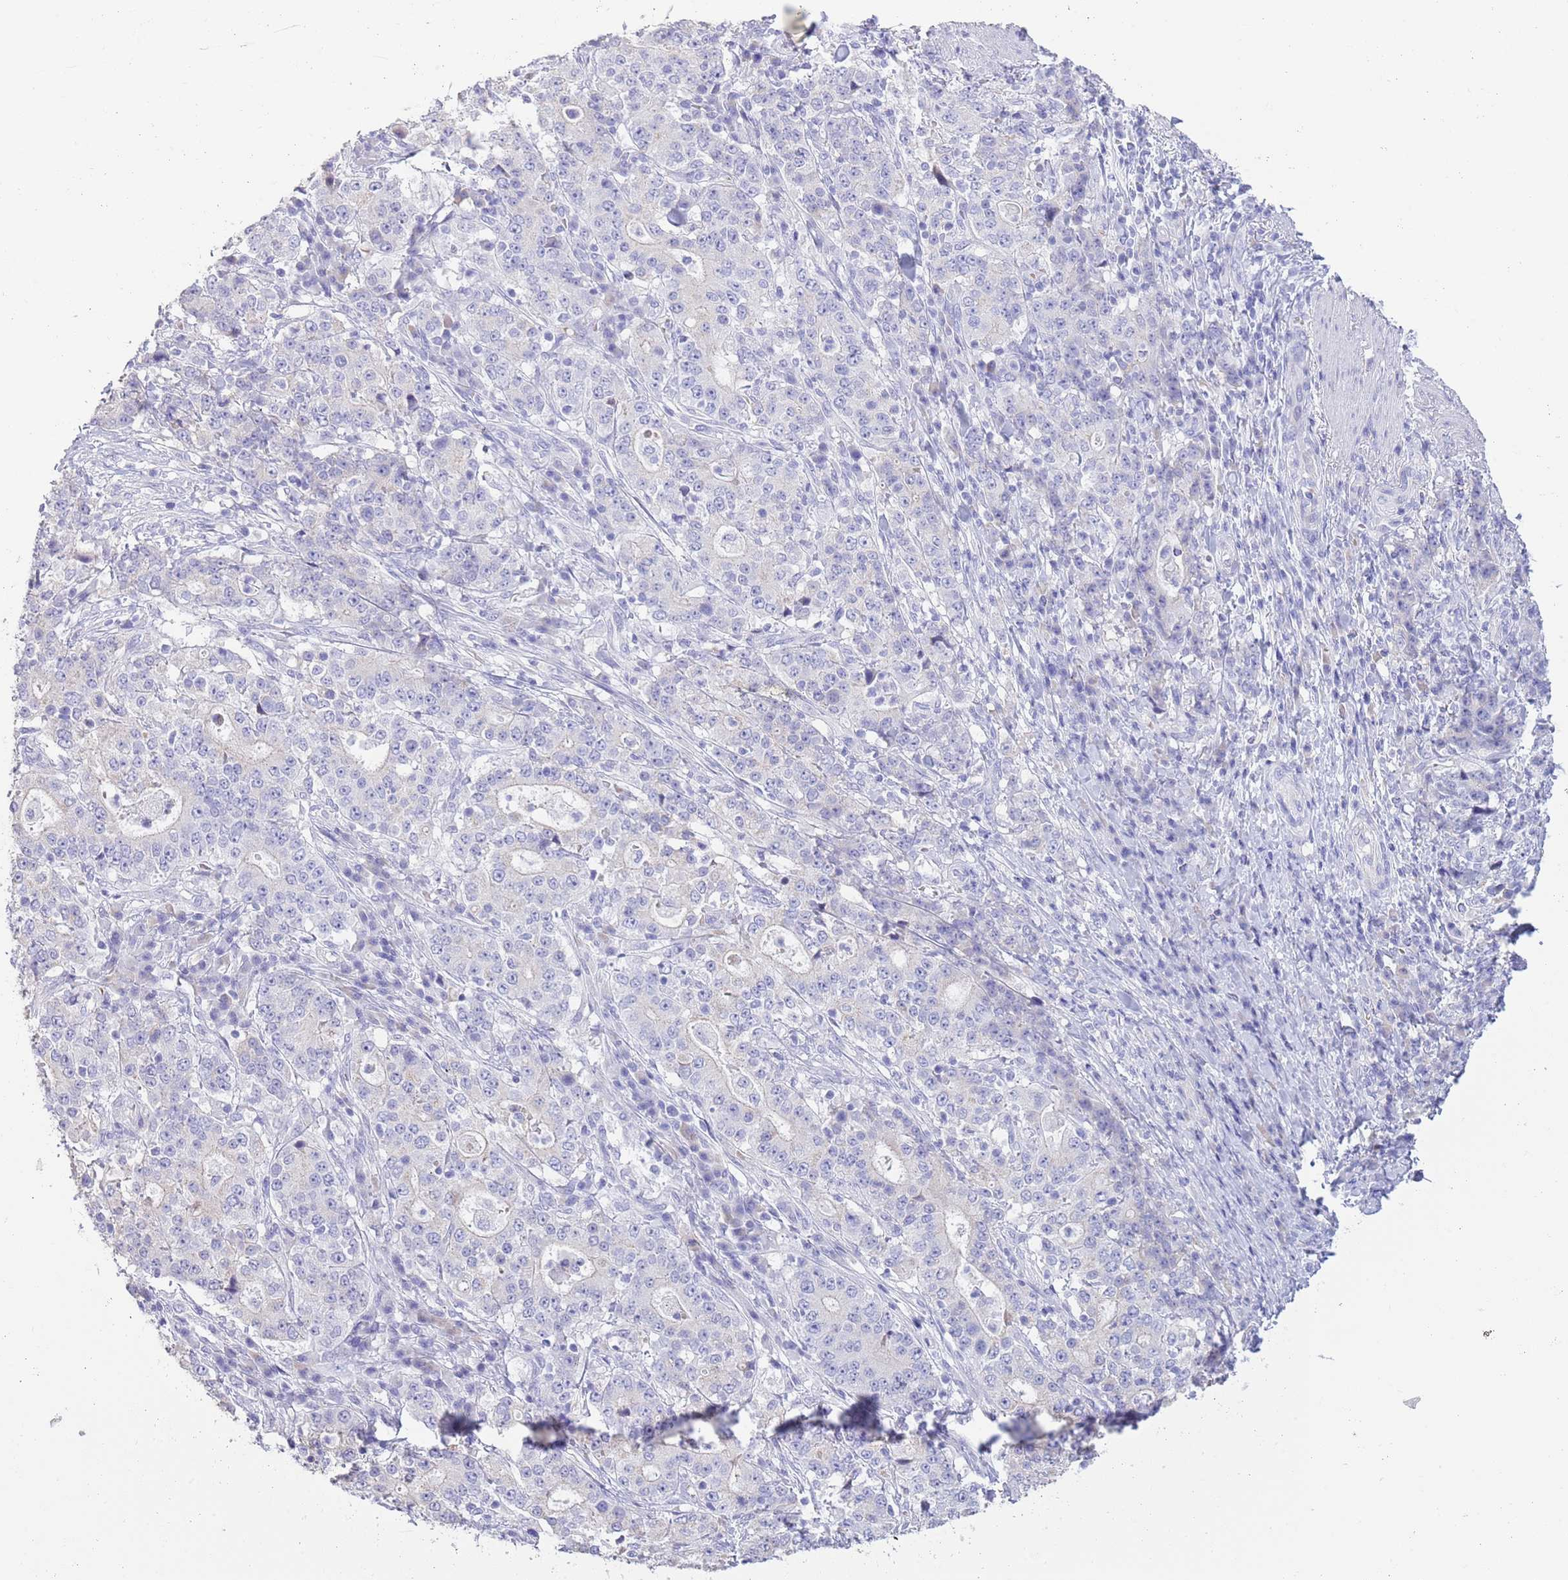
{"staining": {"intensity": "negative", "quantity": "none", "location": "none"}, "tissue": "stomach cancer", "cell_type": "Tumor cells", "image_type": "cancer", "snomed": [{"axis": "morphology", "description": "Normal tissue, NOS"}, {"axis": "morphology", "description": "Adenocarcinoma, NOS"}, {"axis": "topography", "description": "Stomach, upper"}, {"axis": "topography", "description": "Stomach"}], "caption": "Immunohistochemistry (IHC) photomicrograph of neoplastic tissue: stomach adenocarcinoma stained with DAB displays no significant protein positivity in tumor cells.", "gene": "ACR", "patient": {"sex": "male", "age": 59}}